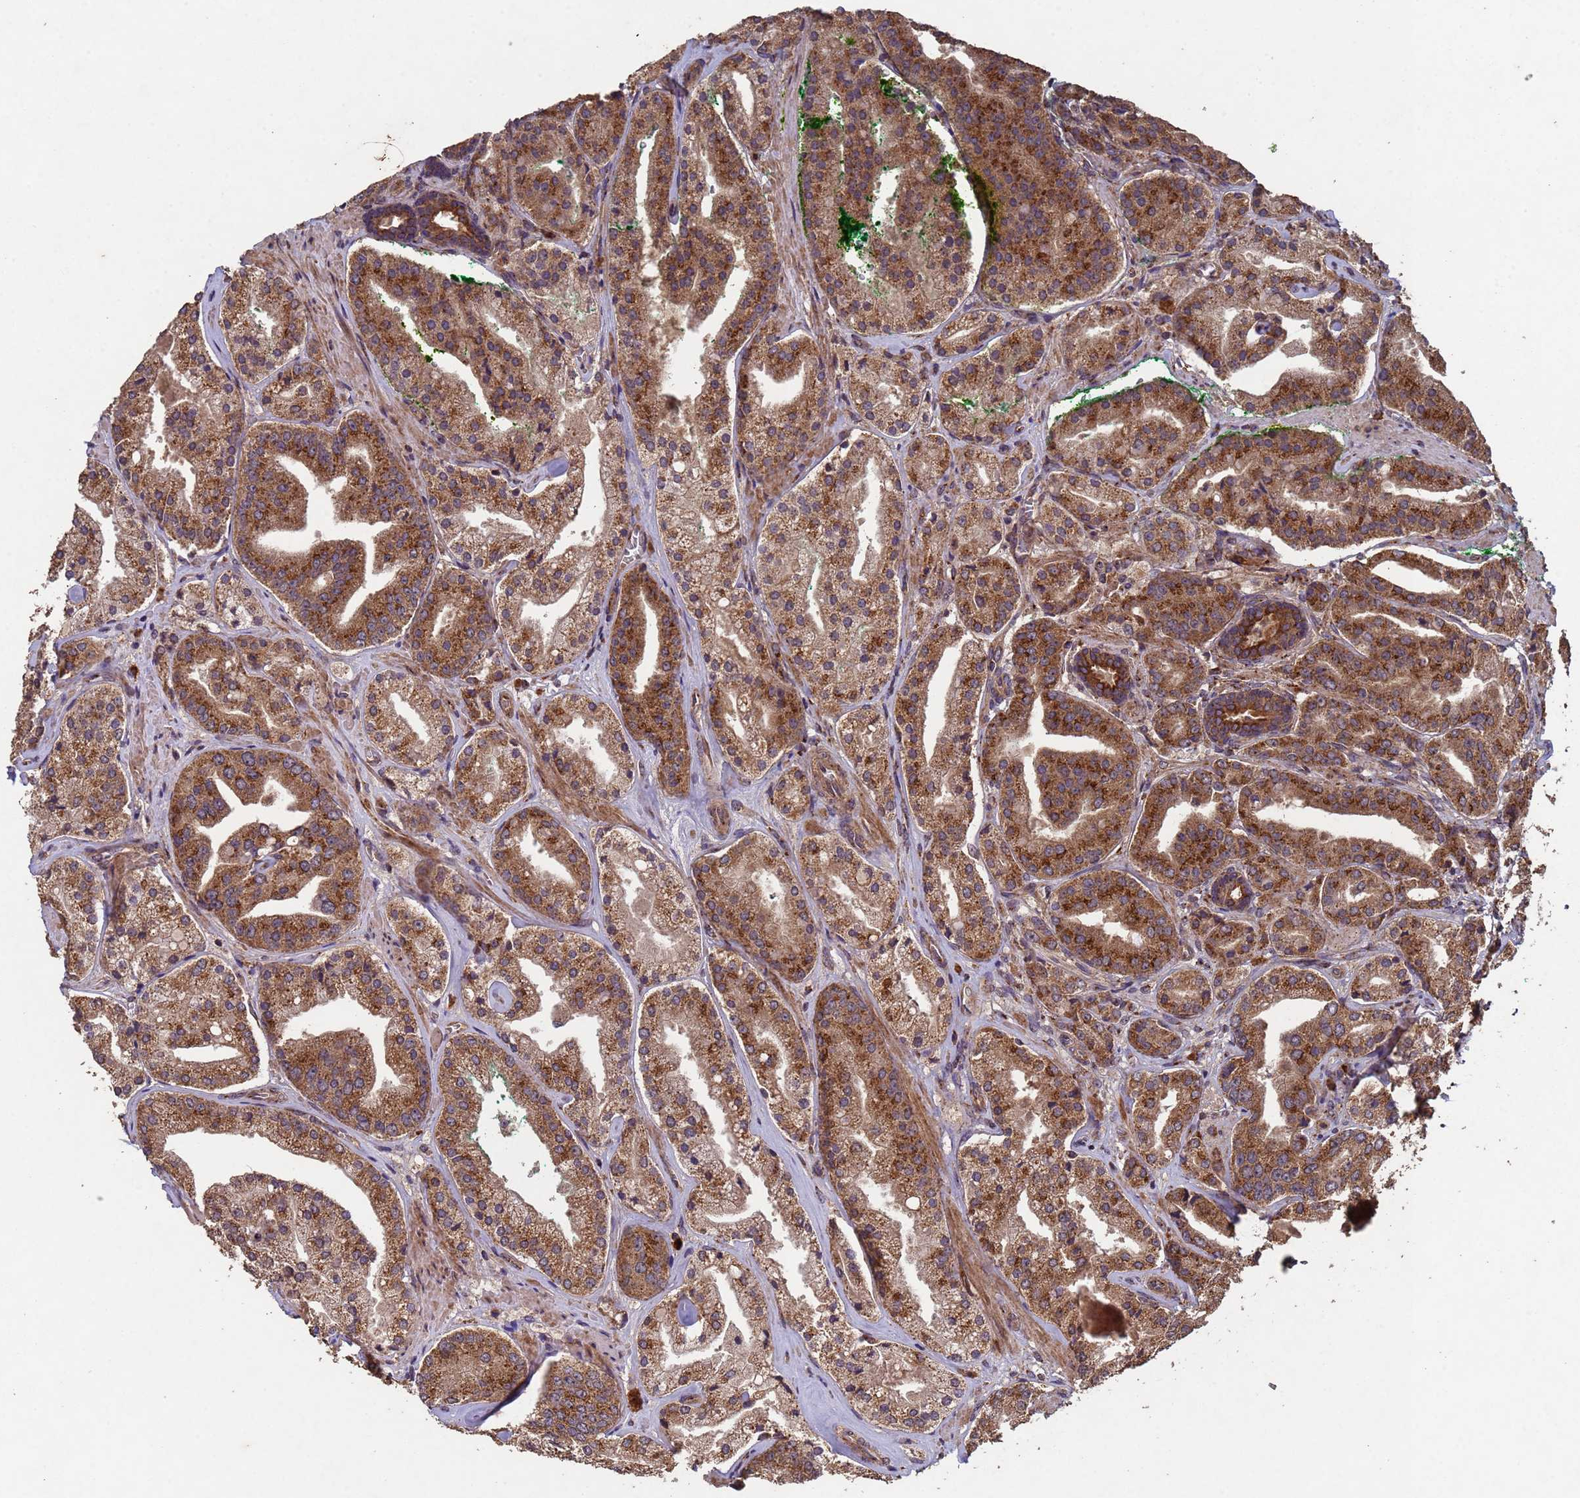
{"staining": {"intensity": "strong", "quantity": ">75%", "location": "cytoplasmic/membranous"}, "tissue": "prostate cancer", "cell_type": "Tumor cells", "image_type": "cancer", "snomed": [{"axis": "morphology", "description": "Adenocarcinoma, High grade"}, {"axis": "topography", "description": "Prostate"}], "caption": "Immunohistochemical staining of human prostate cancer (adenocarcinoma (high-grade)) reveals high levels of strong cytoplasmic/membranous staining in approximately >75% of tumor cells.", "gene": "FASTKD1", "patient": {"sex": "male", "age": 63}}